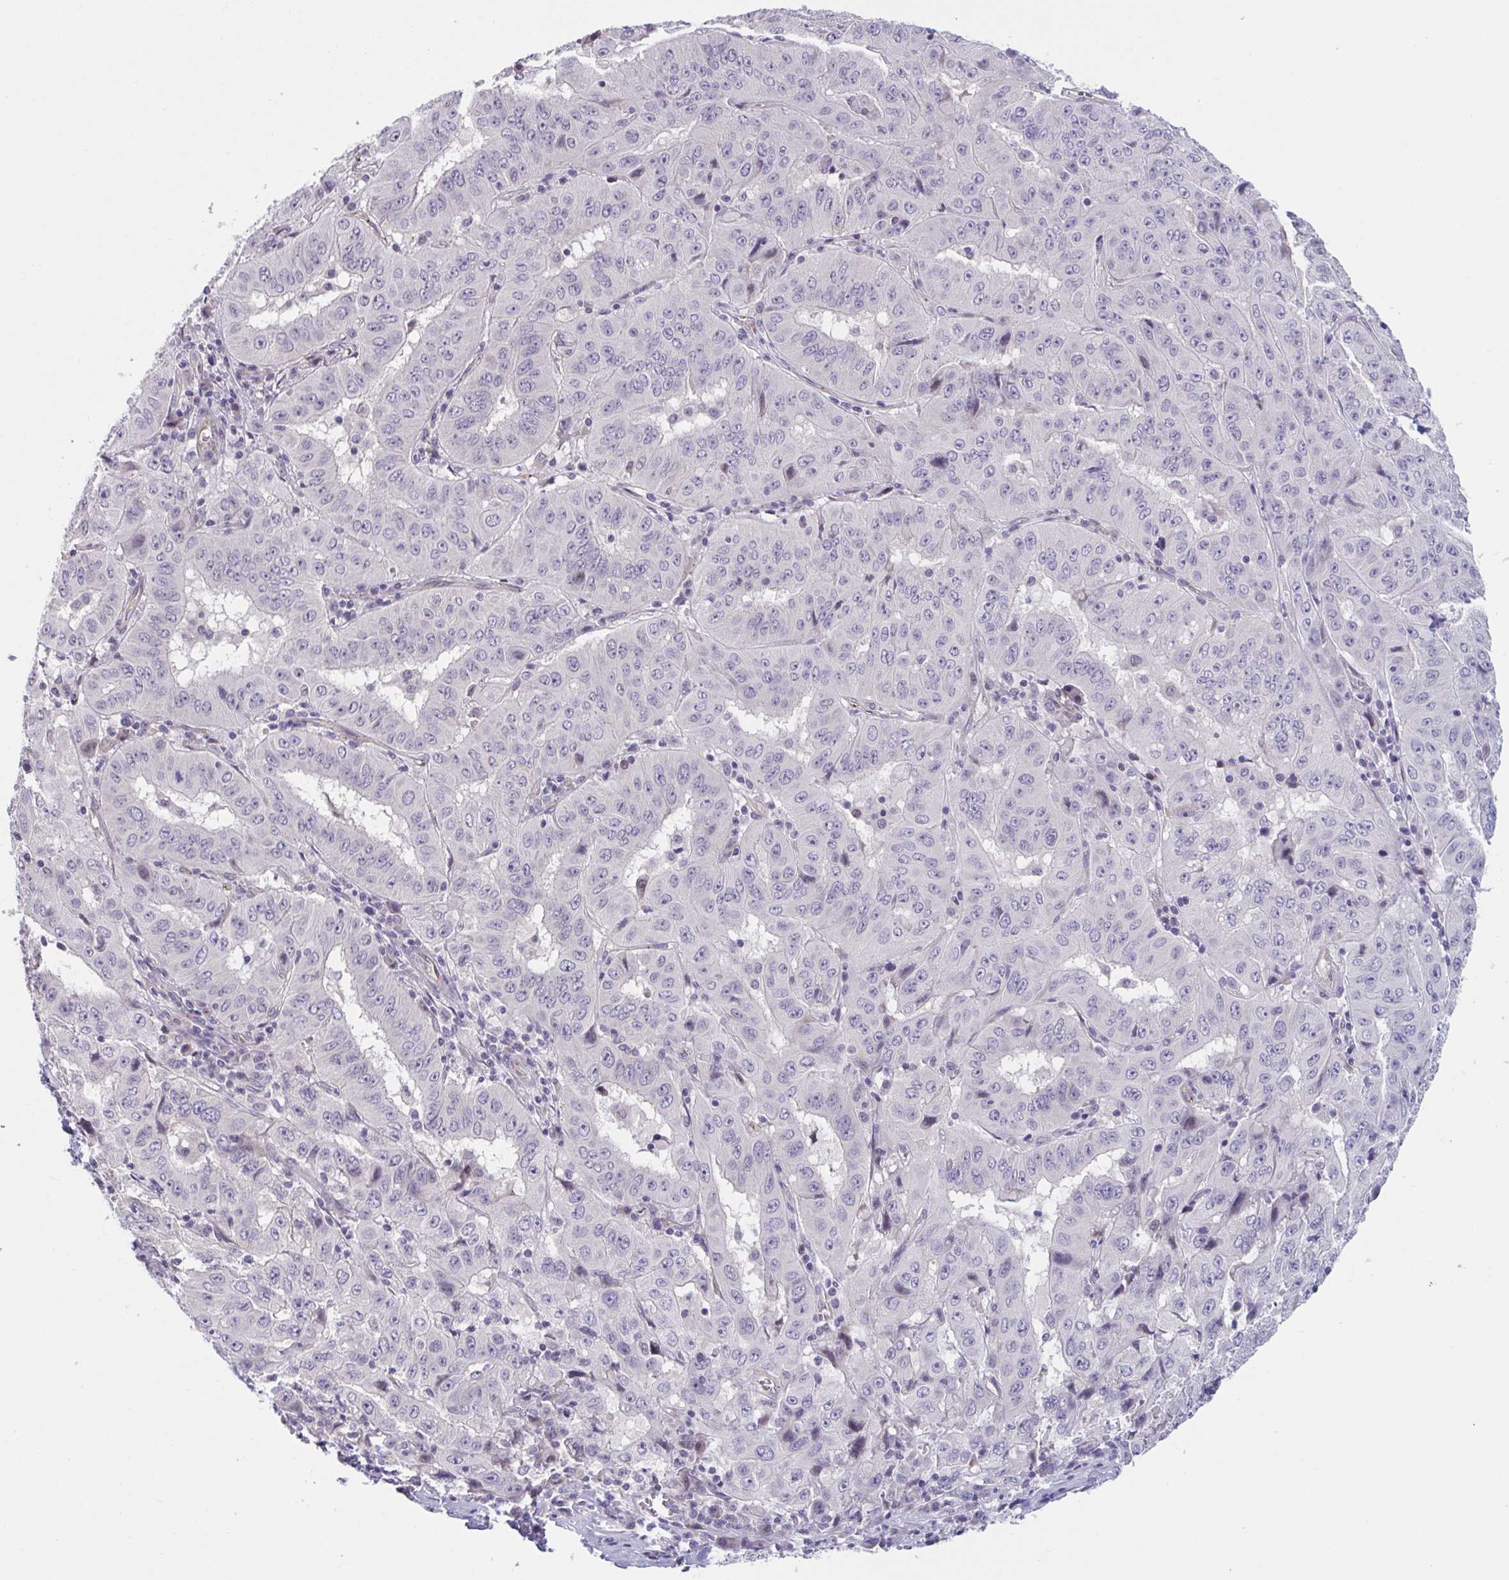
{"staining": {"intensity": "negative", "quantity": "none", "location": "none"}, "tissue": "pancreatic cancer", "cell_type": "Tumor cells", "image_type": "cancer", "snomed": [{"axis": "morphology", "description": "Adenocarcinoma, NOS"}, {"axis": "topography", "description": "Pancreas"}], "caption": "Human adenocarcinoma (pancreatic) stained for a protein using IHC exhibits no expression in tumor cells.", "gene": "TNFSF10", "patient": {"sex": "male", "age": 63}}